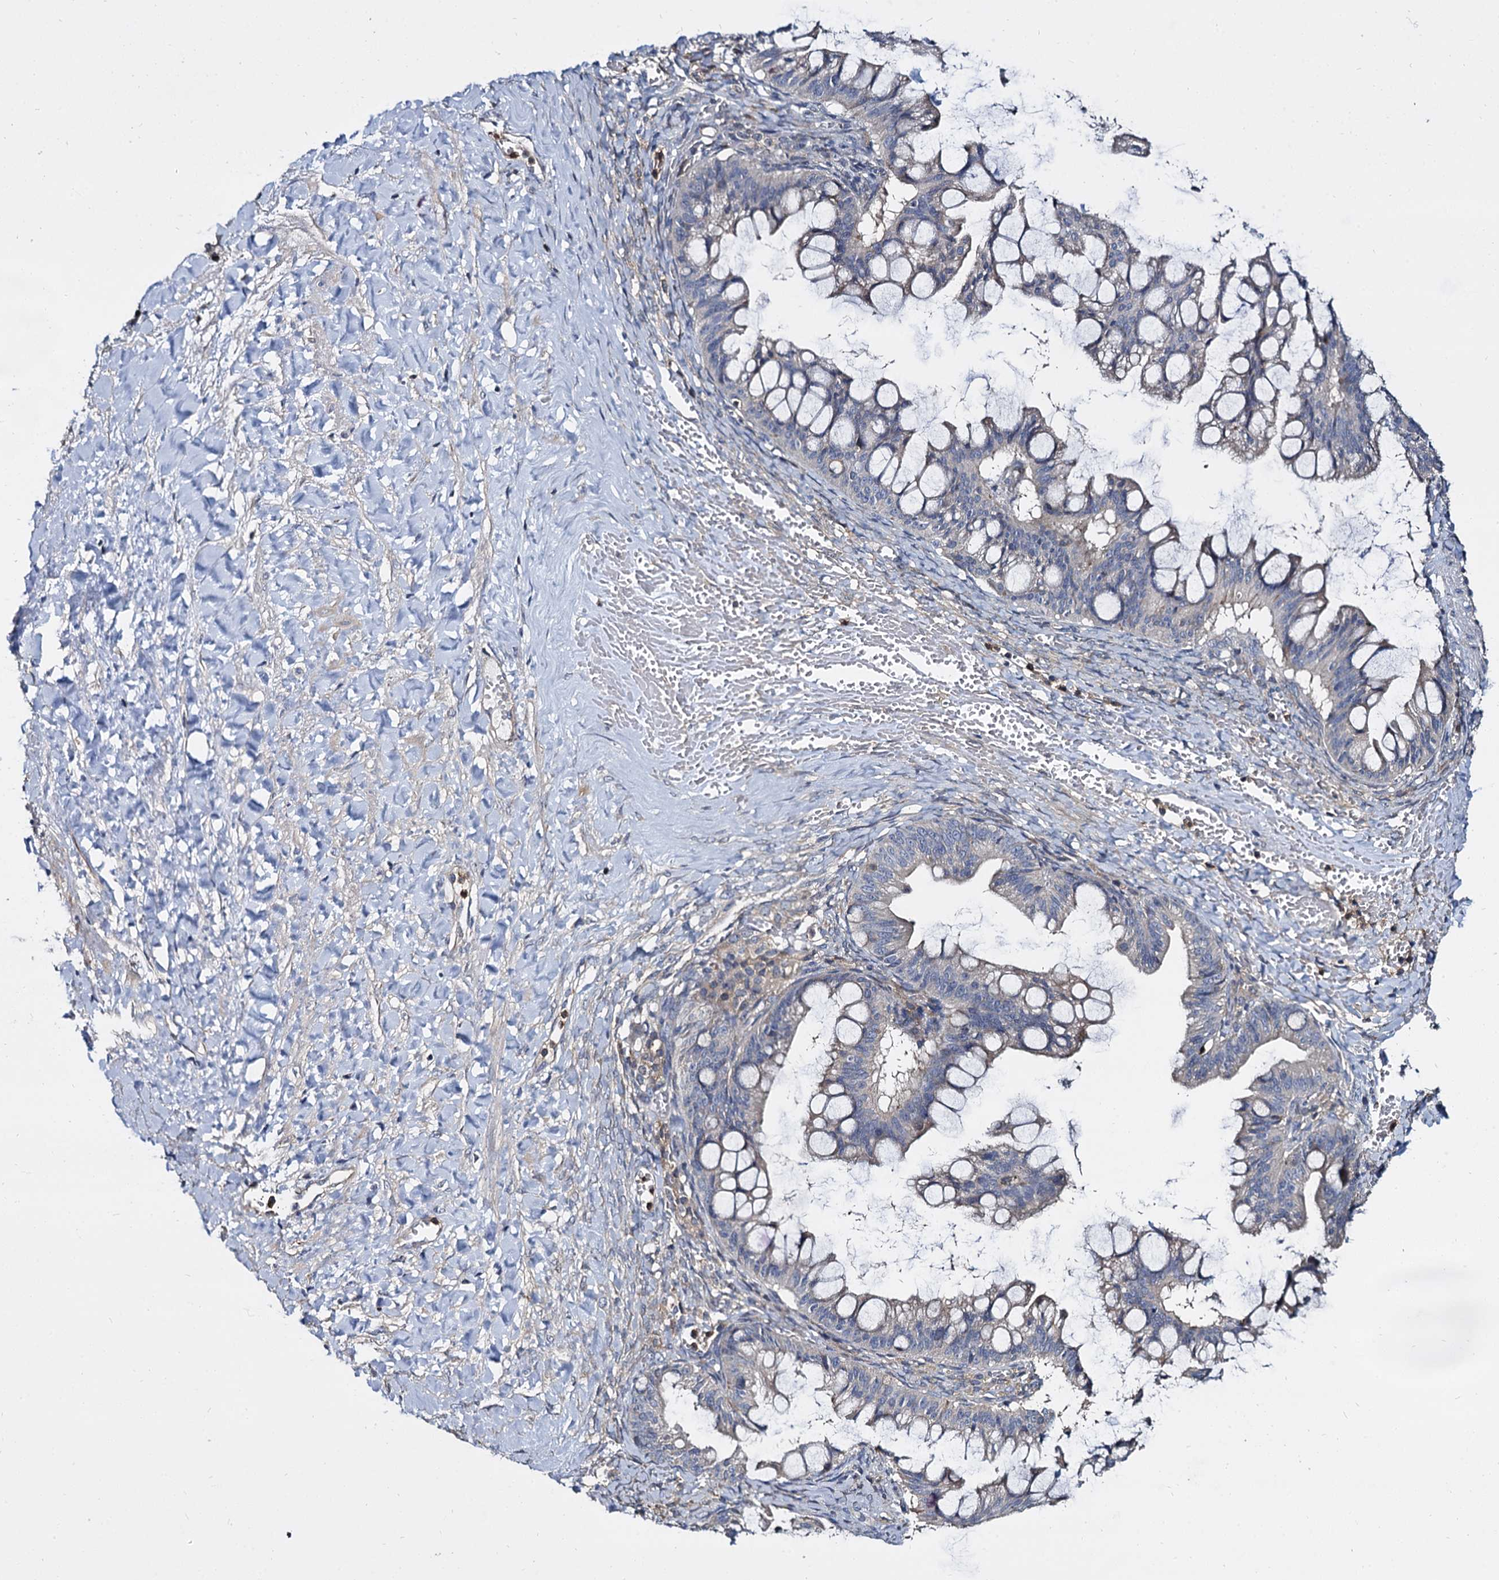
{"staining": {"intensity": "negative", "quantity": "none", "location": "none"}, "tissue": "ovarian cancer", "cell_type": "Tumor cells", "image_type": "cancer", "snomed": [{"axis": "morphology", "description": "Cystadenocarcinoma, mucinous, NOS"}, {"axis": "topography", "description": "Ovary"}], "caption": "This is an immunohistochemistry micrograph of ovarian cancer. There is no expression in tumor cells.", "gene": "ANKRD13A", "patient": {"sex": "female", "age": 73}}